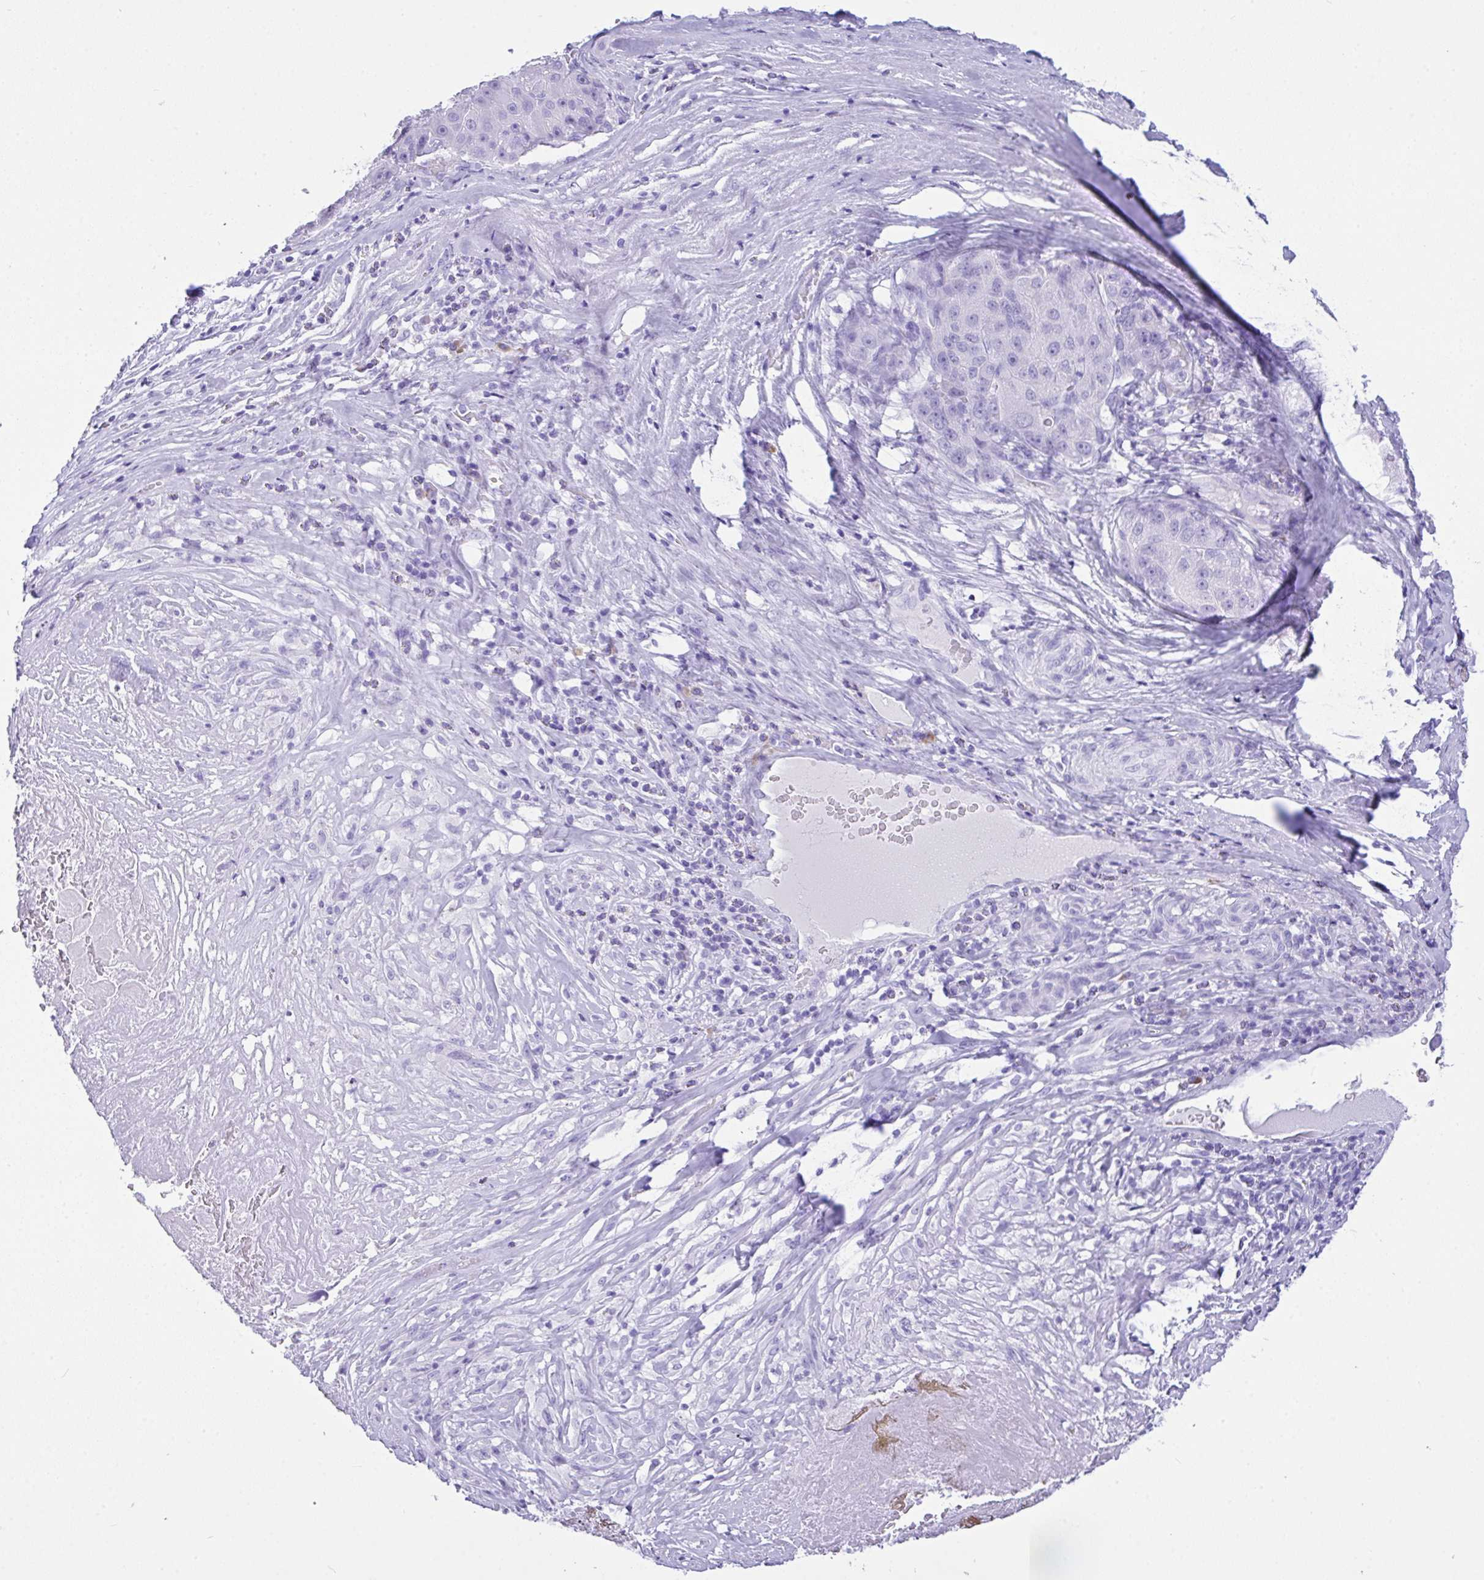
{"staining": {"intensity": "negative", "quantity": "none", "location": "none"}, "tissue": "liver cancer", "cell_type": "Tumor cells", "image_type": "cancer", "snomed": [{"axis": "morphology", "description": "Carcinoma, Hepatocellular, NOS"}, {"axis": "topography", "description": "Liver"}], "caption": "There is no significant expression in tumor cells of hepatocellular carcinoma (liver).", "gene": "BEST4", "patient": {"sex": "male", "age": 76}}